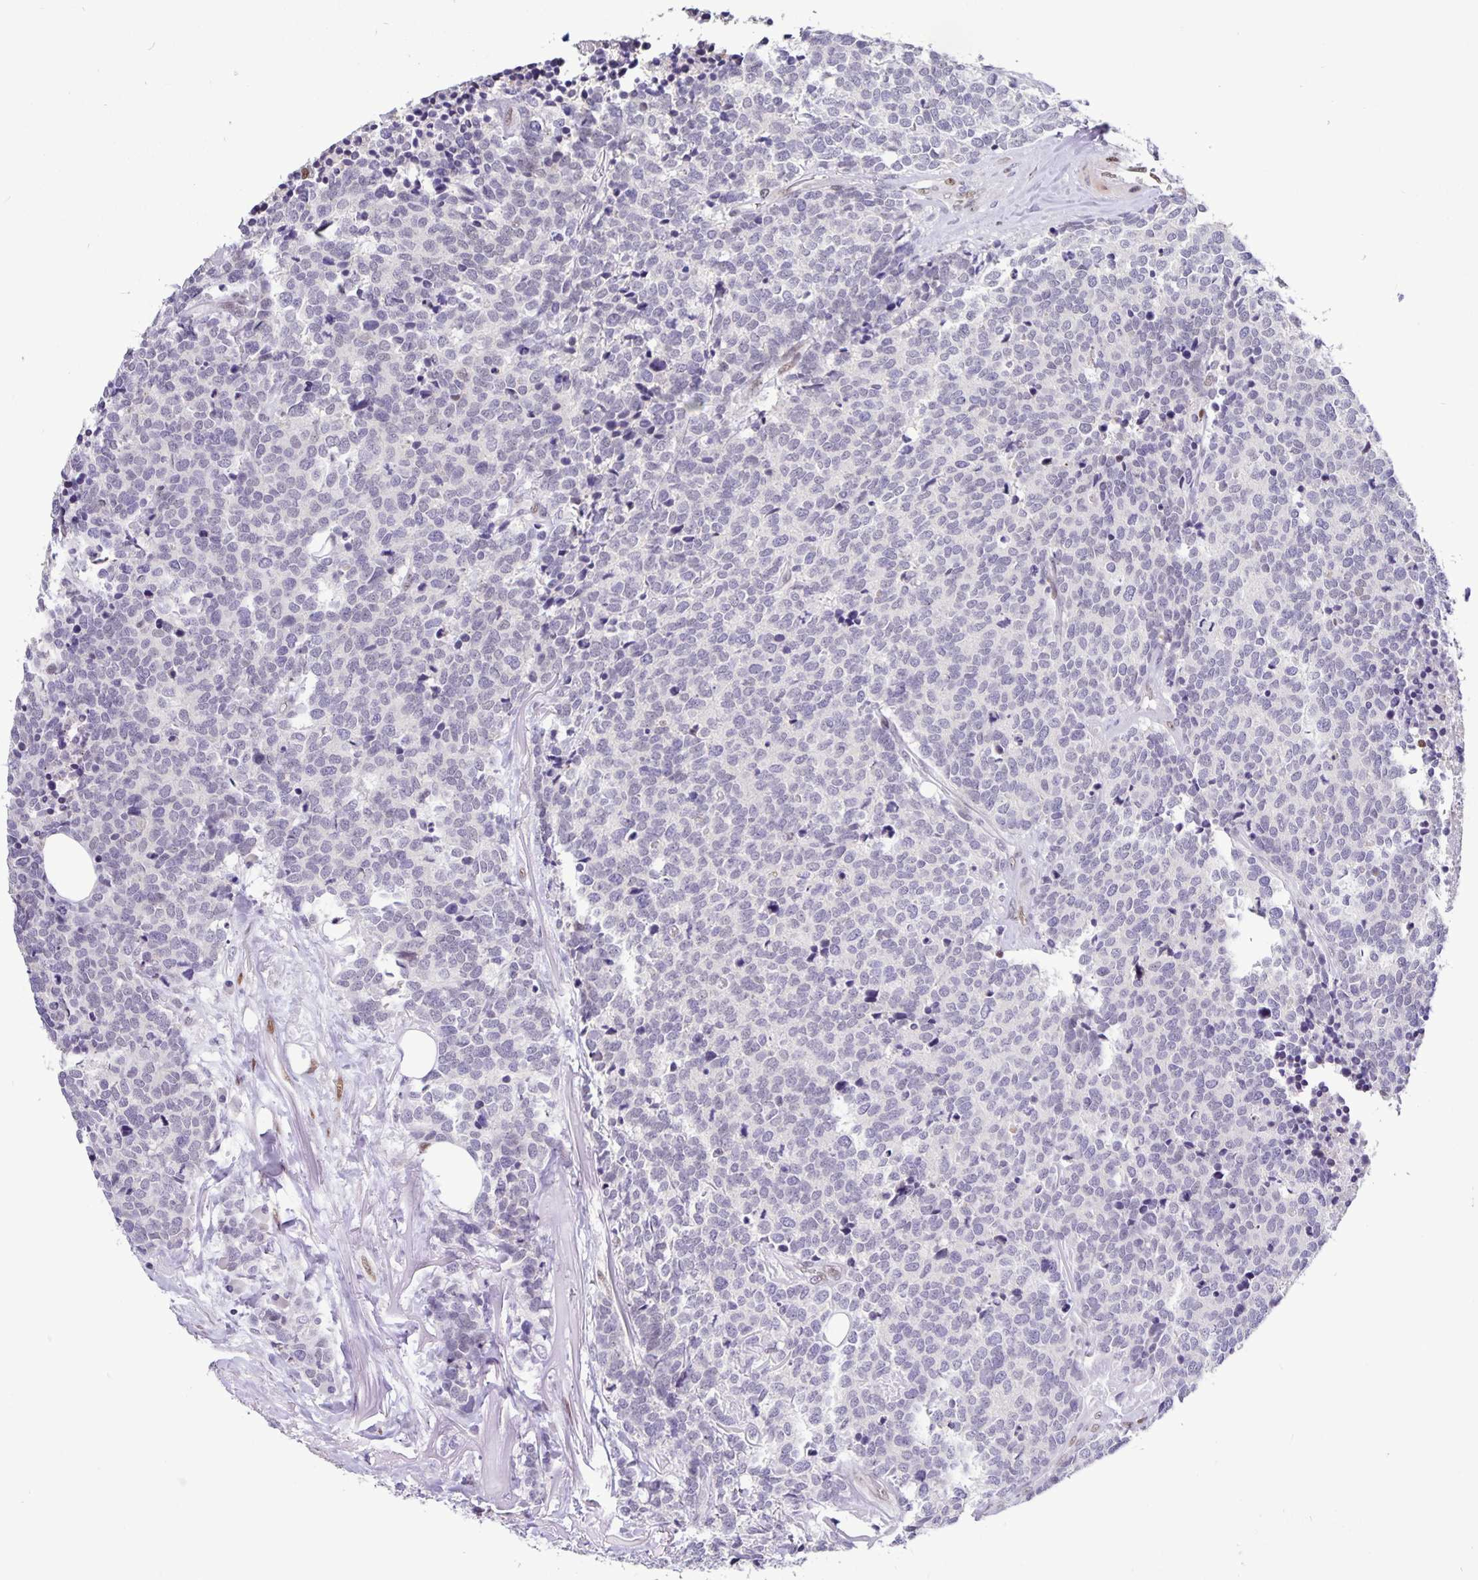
{"staining": {"intensity": "negative", "quantity": "none", "location": "none"}, "tissue": "carcinoid", "cell_type": "Tumor cells", "image_type": "cancer", "snomed": [{"axis": "morphology", "description": "Carcinoid, malignant, NOS"}, {"axis": "topography", "description": "Skin"}], "caption": "Tumor cells show no significant protein staining in carcinoid. Nuclei are stained in blue.", "gene": "FOSL2", "patient": {"sex": "female", "age": 79}}